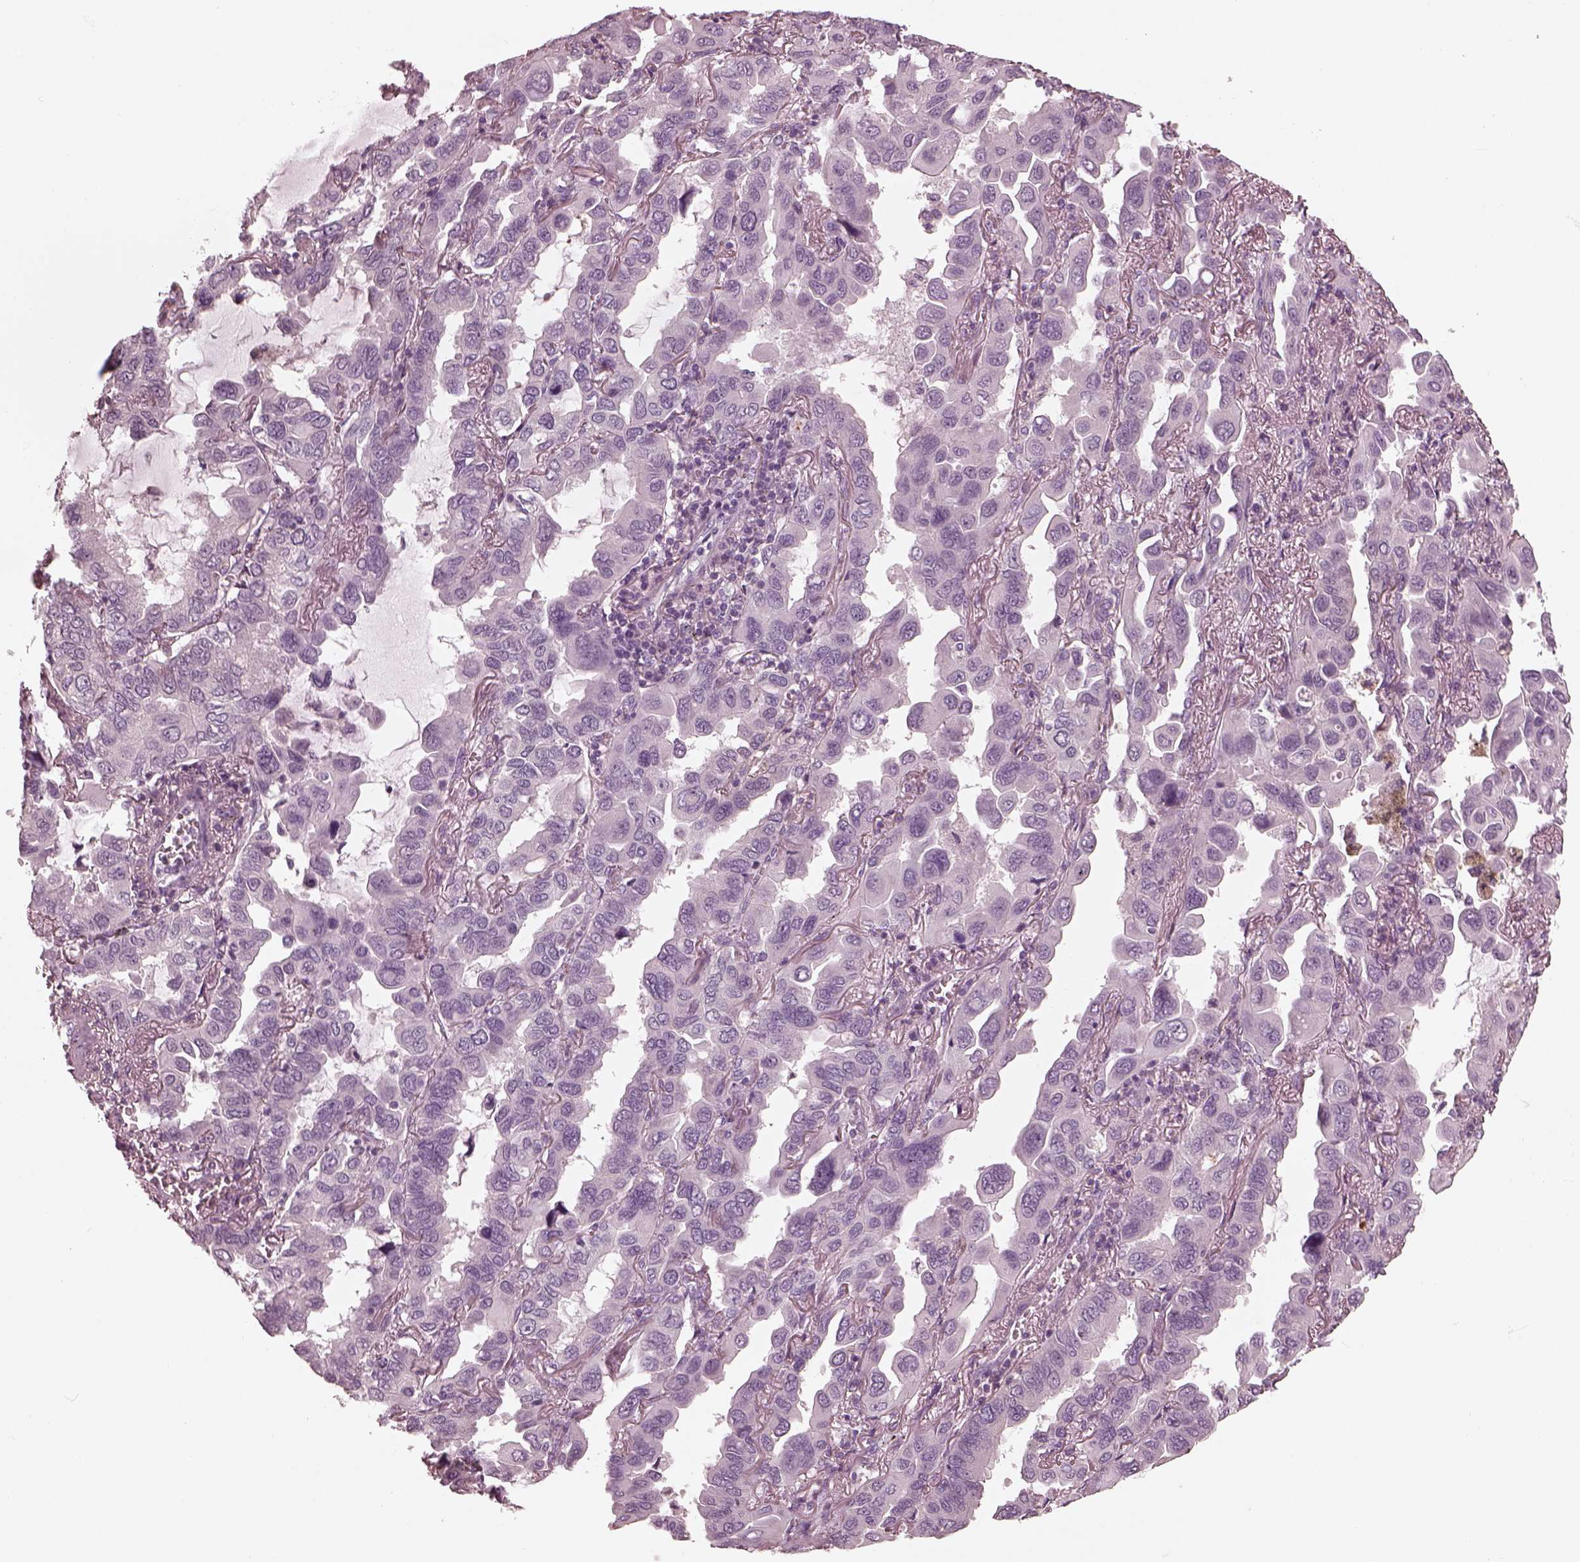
{"staining": {"intensity": "negative", "quantity": "none", "location": "none"}, "tissue": "lung cancer", "cell_type": "Tumor cells", "image_type": "cancer", "snomed": [{"axis": "morphology", "description": "Adenocarcinoma, NOS"}, {"axis": "topography", "description": "Lung"}], "caption": "This is an immunohistochemistry (IHC) photomicrograph of human lung cancer (adenocarcinoma). There is no positivity in tumor cells.", "gene": "OPTC", "patient": {"sex": "male", "age": 64}}